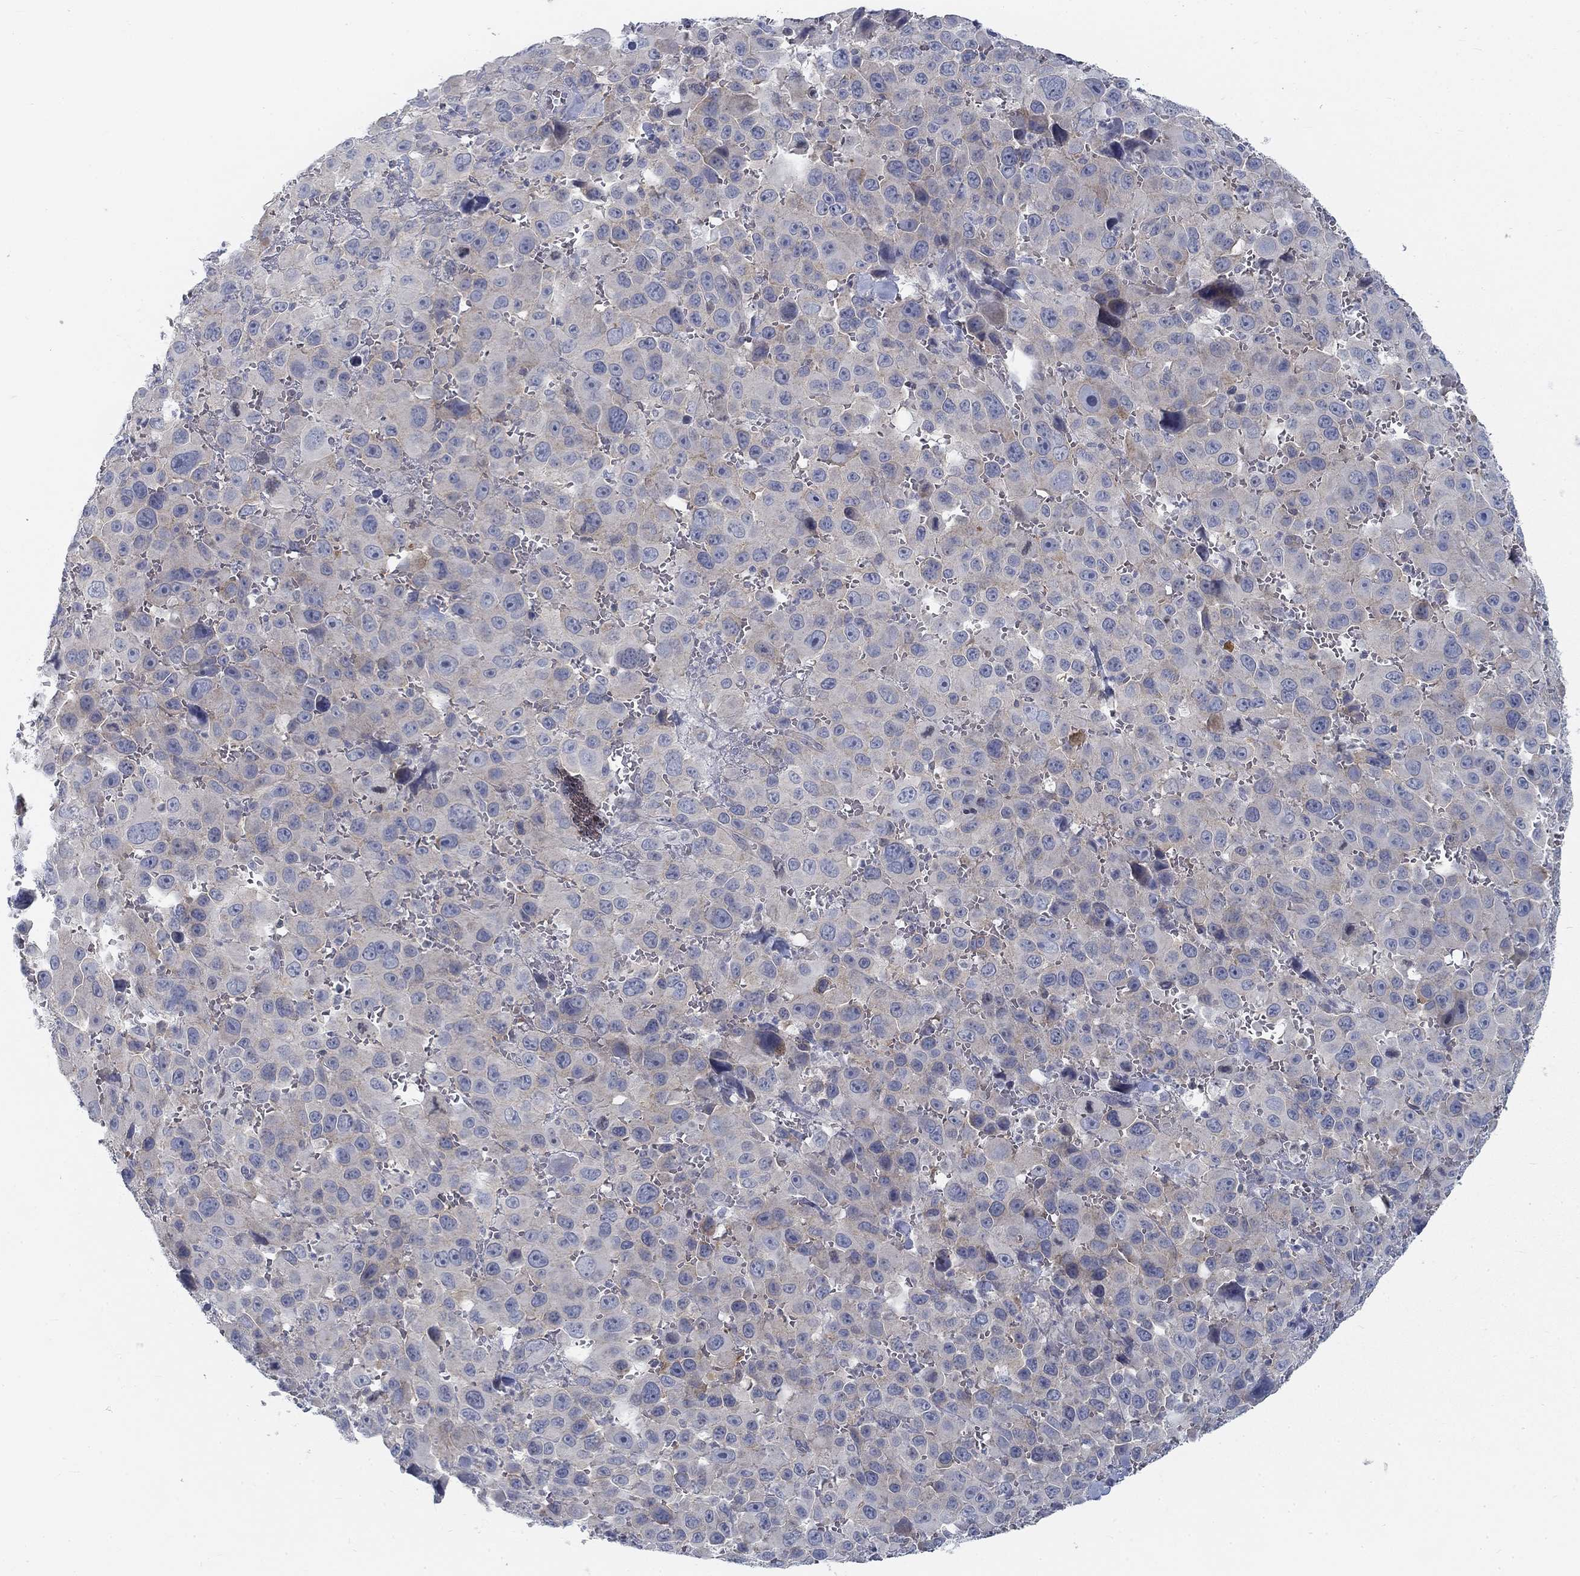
{"staining": {"intensity": "weak", "quantity": "<25%", "location": "cytoplasmic/membranous"}, "tissue": "melanoma", "cell_type": "Tumor cells", "image_type": "cancer", "snomed": [{"axis": "morphology", "description": "Malignant melanoma, NOS"}, {"axis": "topography", "description": "Skin"}], "caption": "Immunohistochemical staining of human malignant melanoma demonstrates no significant positivity in tumor cells.", "gene": "ATP1A3", "patient": {"sex": "female", "age": 91}}